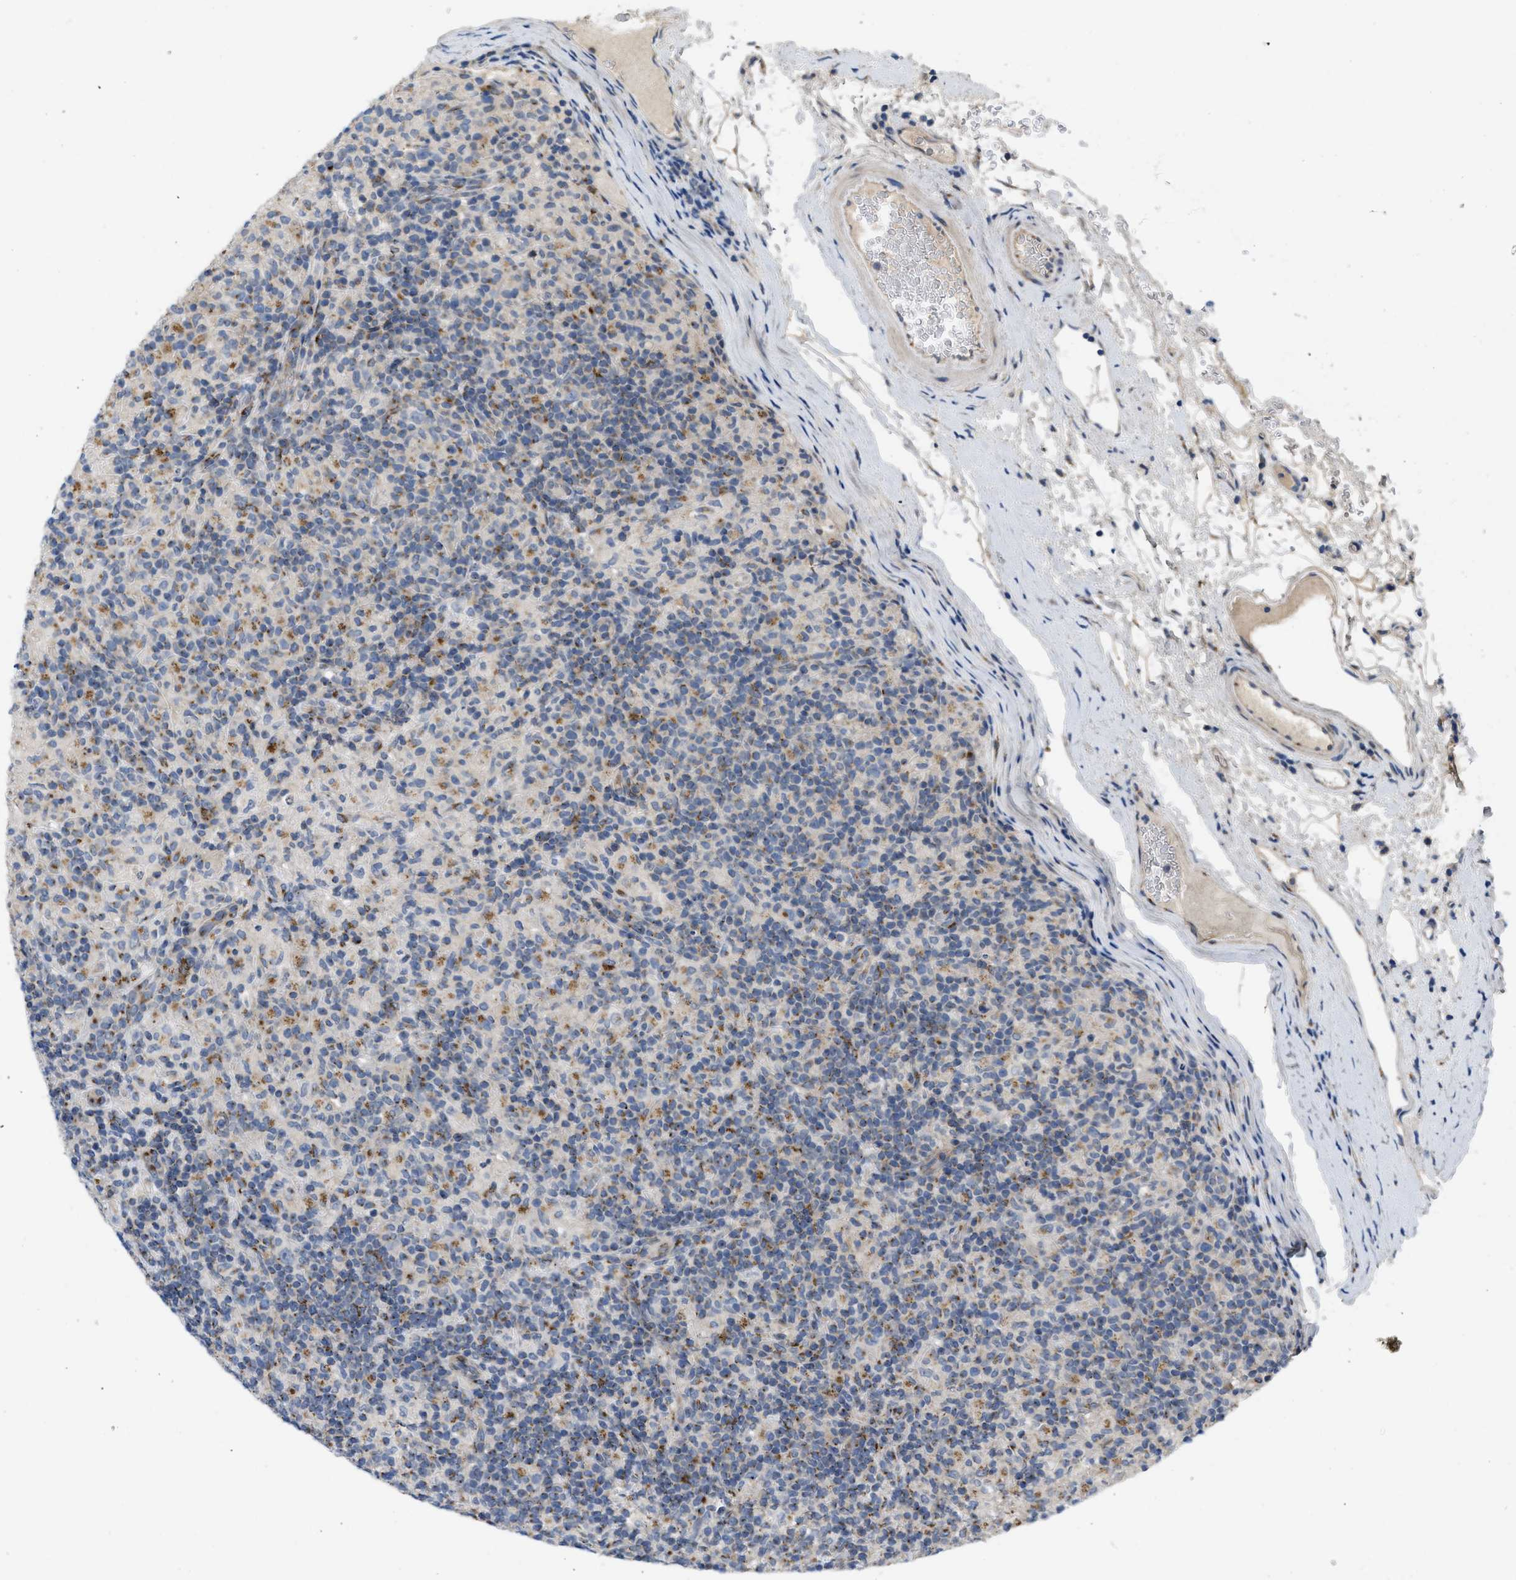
{"staining": {"intensity": "negative", "quantity": "none", "location": "none"}, "tissue": "lymphoma", "cell_type": "Tumor cells", "image_type": "cancer", "snomed": [{"axis": "morphology", "description": "Hodgkin's disease, NOS"}, {"axis": "topography", "description": "Lymph node"}], "caption": "Lymphoma was stained to show a protein in brown. There is no significant staining in tumor cells. The staining was performed using DAB to visualize the protein expression in brown, while the nuclei were stained in blue with hematoxylin (Magnification: 20x).", "gene": "ZNF70", "patient": {"sex": "male", "age": 70}}